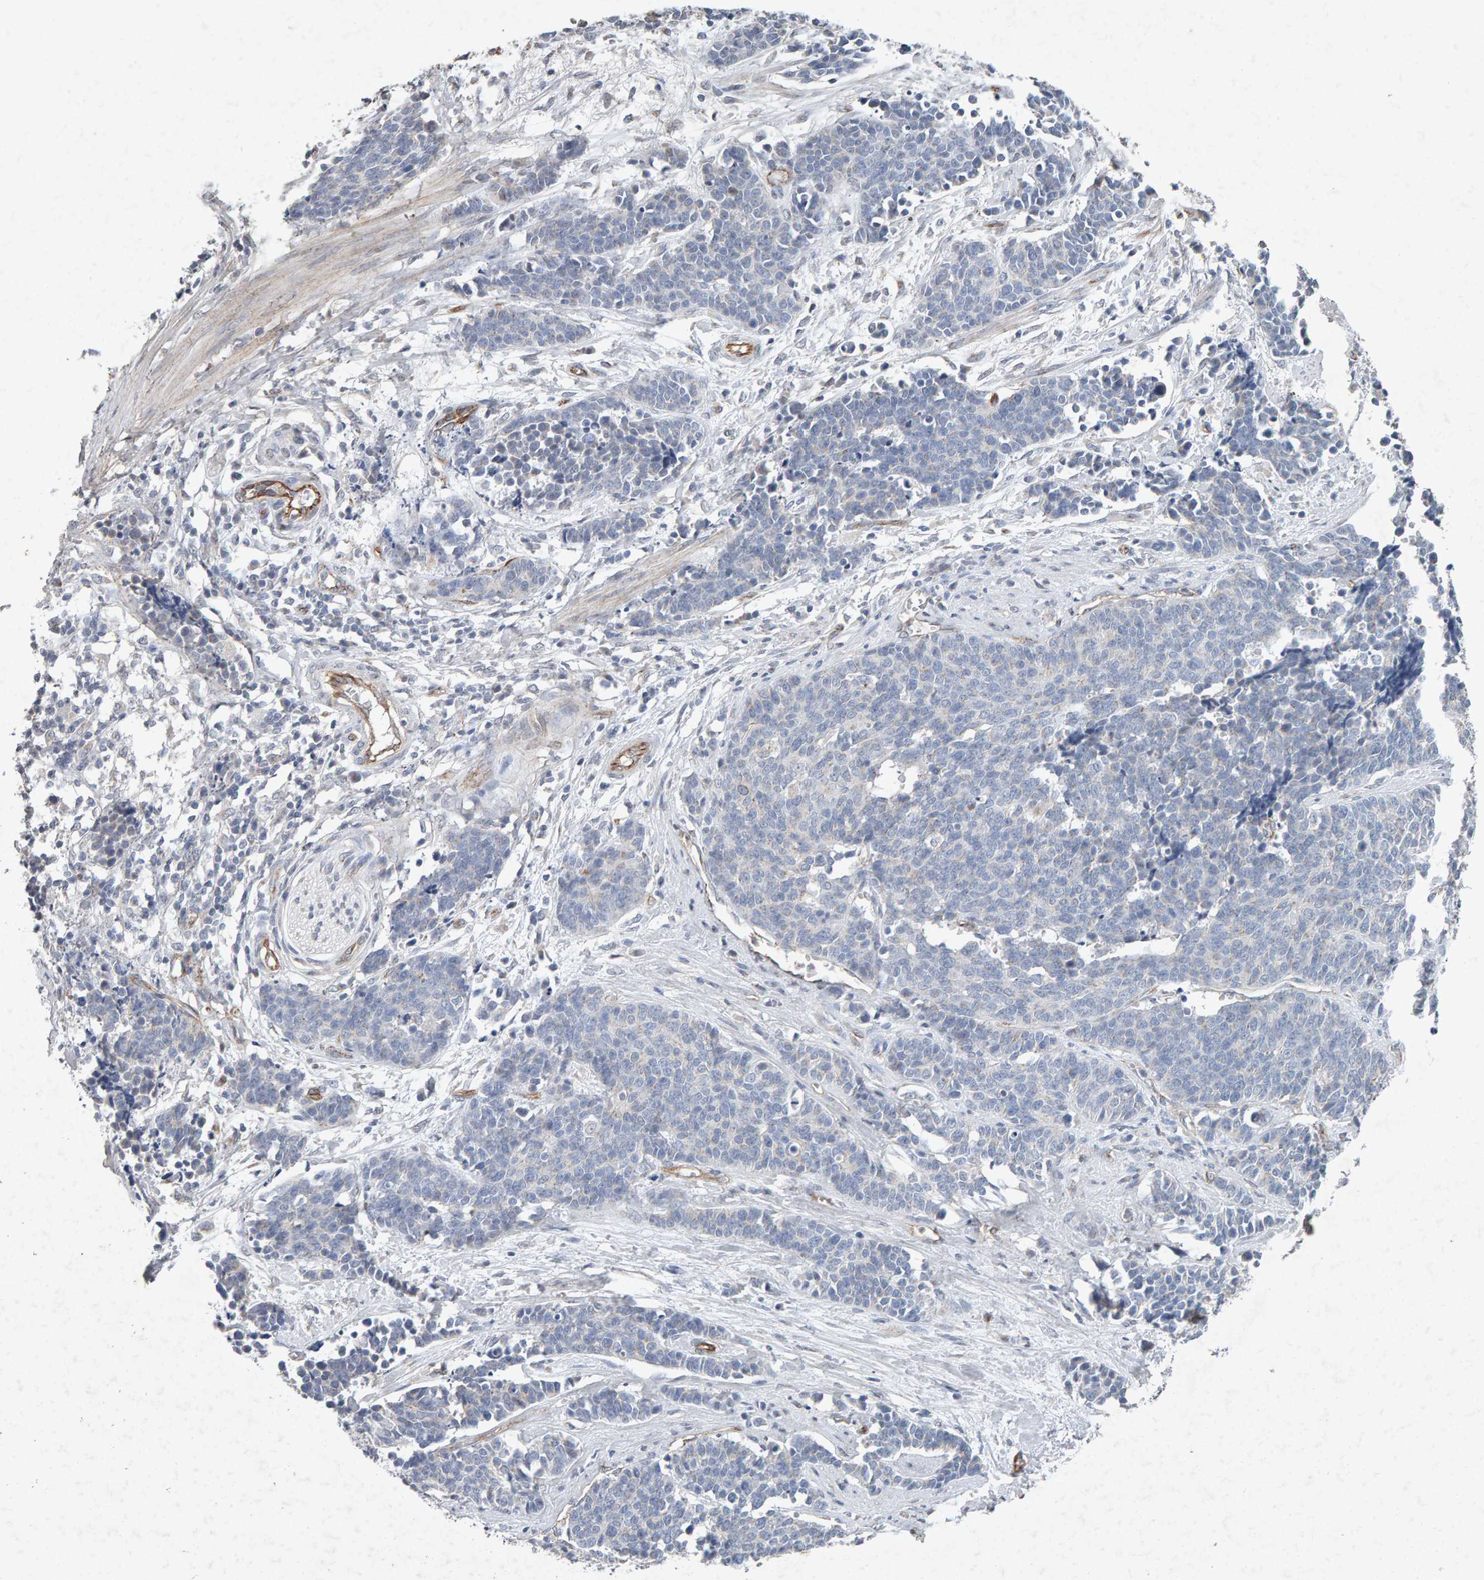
{"staining": {"intensity": "negative", "quantity": "none", "location": "none"}, "tissue": "cervical cancer", "cell_type": "Tumor cells", "image_type": "cancer", "snomed": [{"axis": "morphology", "description": "Squamous cell carcinoma, NOS"}, {"axis": "topography", "description": "Cervix"}], "caption": "Immunohistochemistry micrograph of human cervical cancer stained for a protein (brown), which reveals no expression in tumor cells. (DAB immunohistochemistry (IHC) visualized using brightfield microscopy, high magnification).", "gene": "PTPRM", "patient": {"sex": "female", "age": 35}}